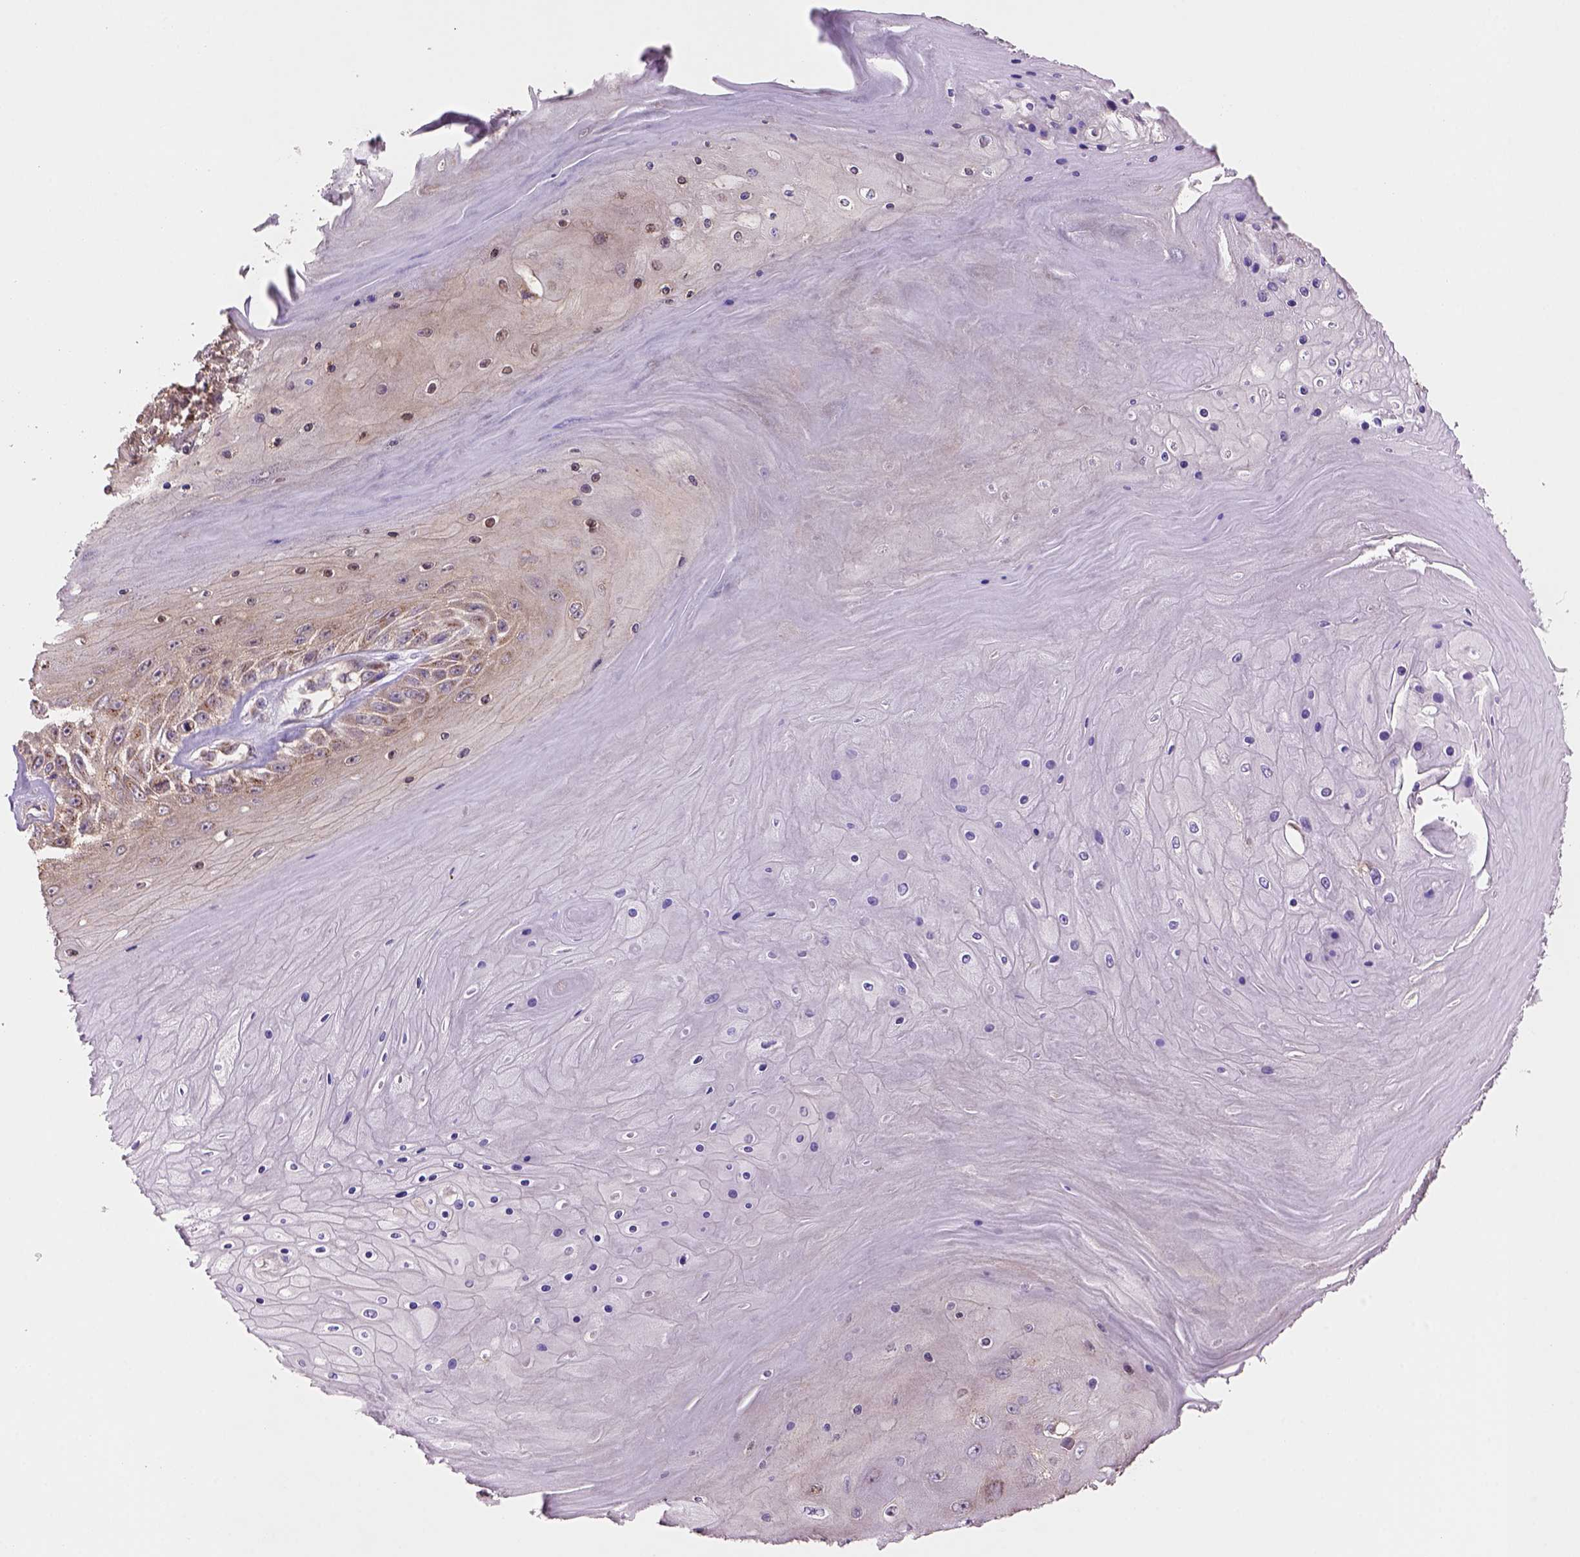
{"staining": {"intensity": "moderate", "quantity": "<25%", "location": "cytoplasmic/membranous"}, "tissue": "skin cancer", "cell_type": "Tumor cells", "image_type": "cancer", "snomed": [{"axis": "morphology", "description": "Squamous cell carcinoma, NOS"}, {"axis": "topography", "description": "Skin"}], "caption": "Squamous cell carcinoma (skin) stained with a protein marker reveals moderate staining in tumor cells.", "gene": "WARS2", "patient": {"sex": "male", "age": 62}}